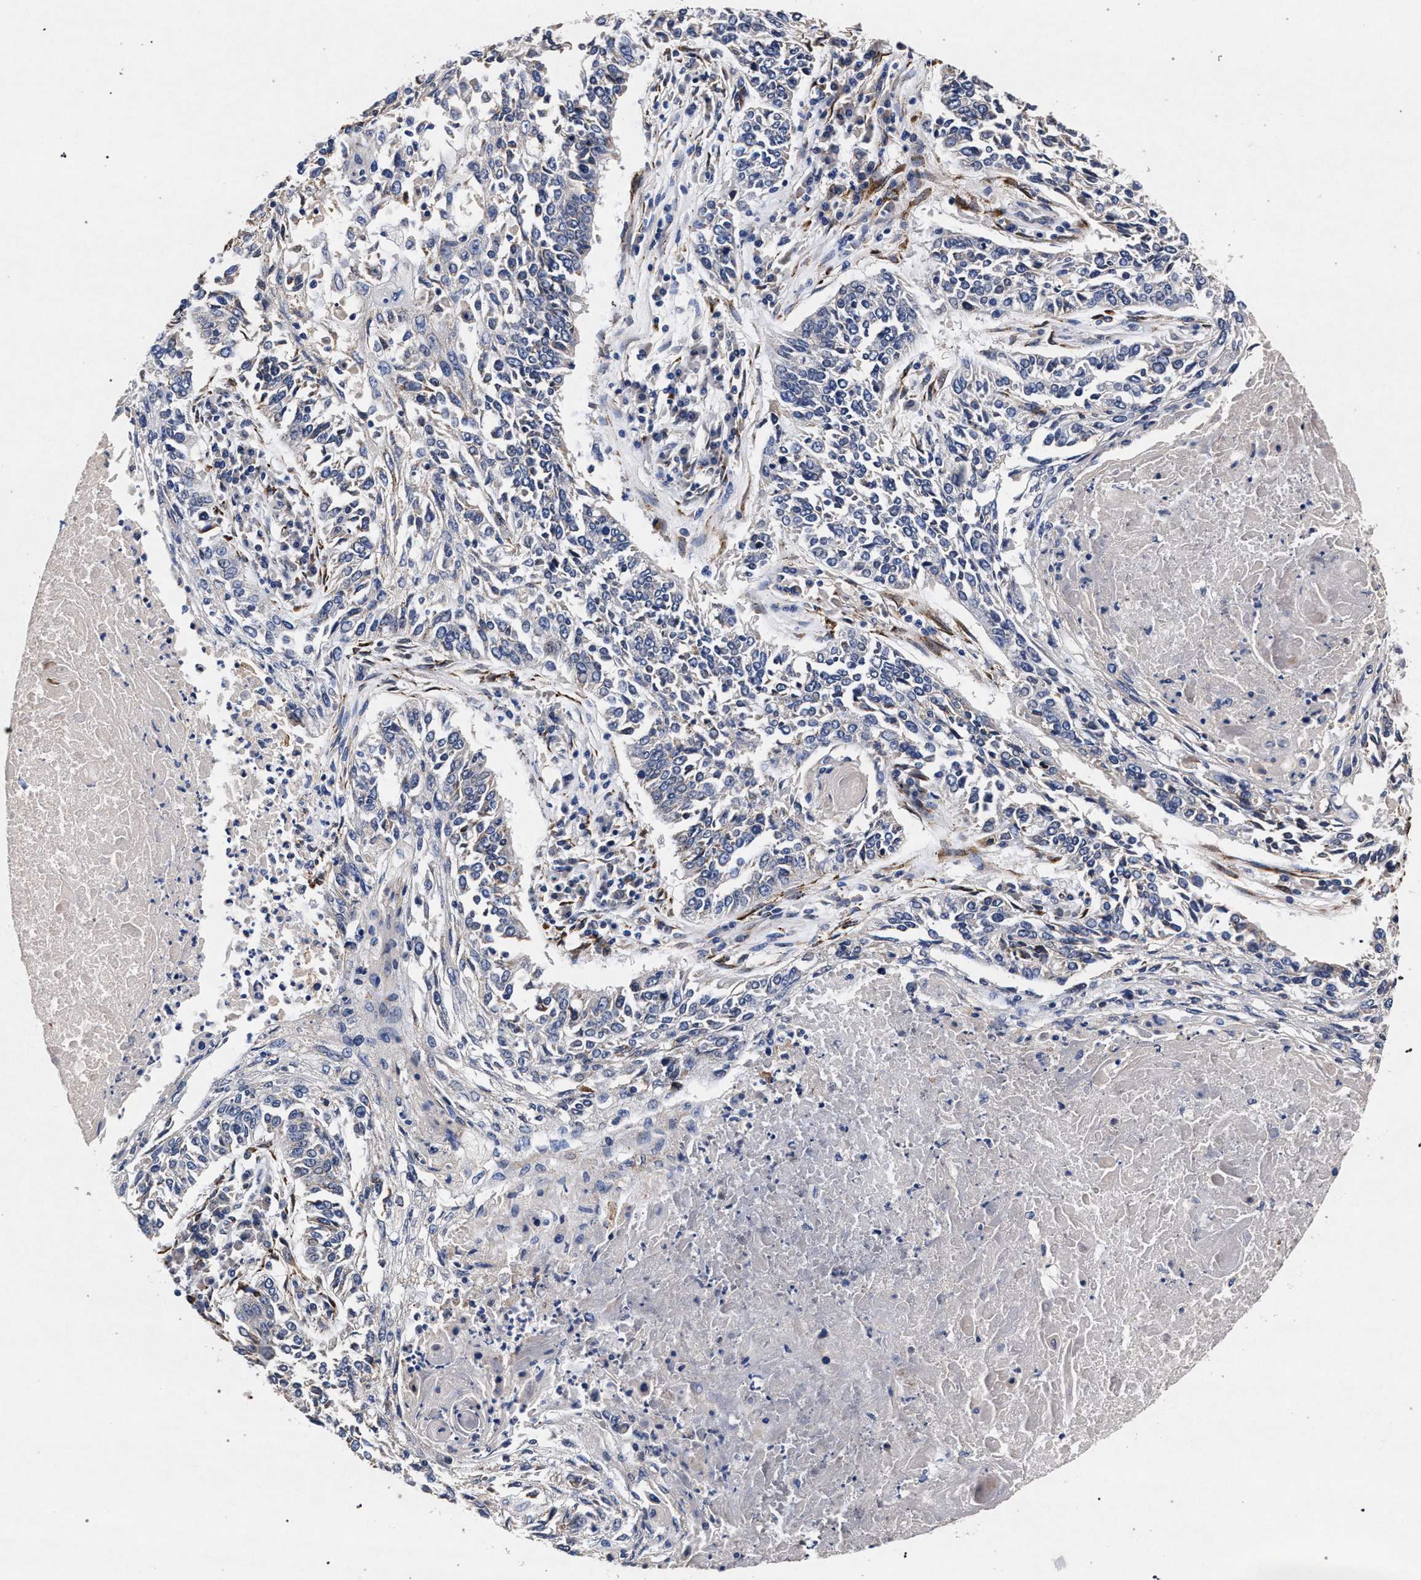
{"staining": {"intensity": "negative", "quantity": "none", "location": "none"}, "tissue": "lung cancer", "cell_type": "Tumor cells", "image_type": "cancer", "snomed": [{"axis": "morphology", "description": "Normal tissue, NOS"}, {"axis": "morphology", "description": "Squamous cell carcinoma, NOS"}, {"axis": "topography", "description": "Cartilage tissue"}, {"axis": "topography", "description": "Bronchus"}, {"axis": "topography", "description": "Lung"}], "caption": "There is no significant staining in tumor cells of squamous cell carcinoma (lung).", "gene": "NEK7", "patient": {"sex": "female", "age": 49}}